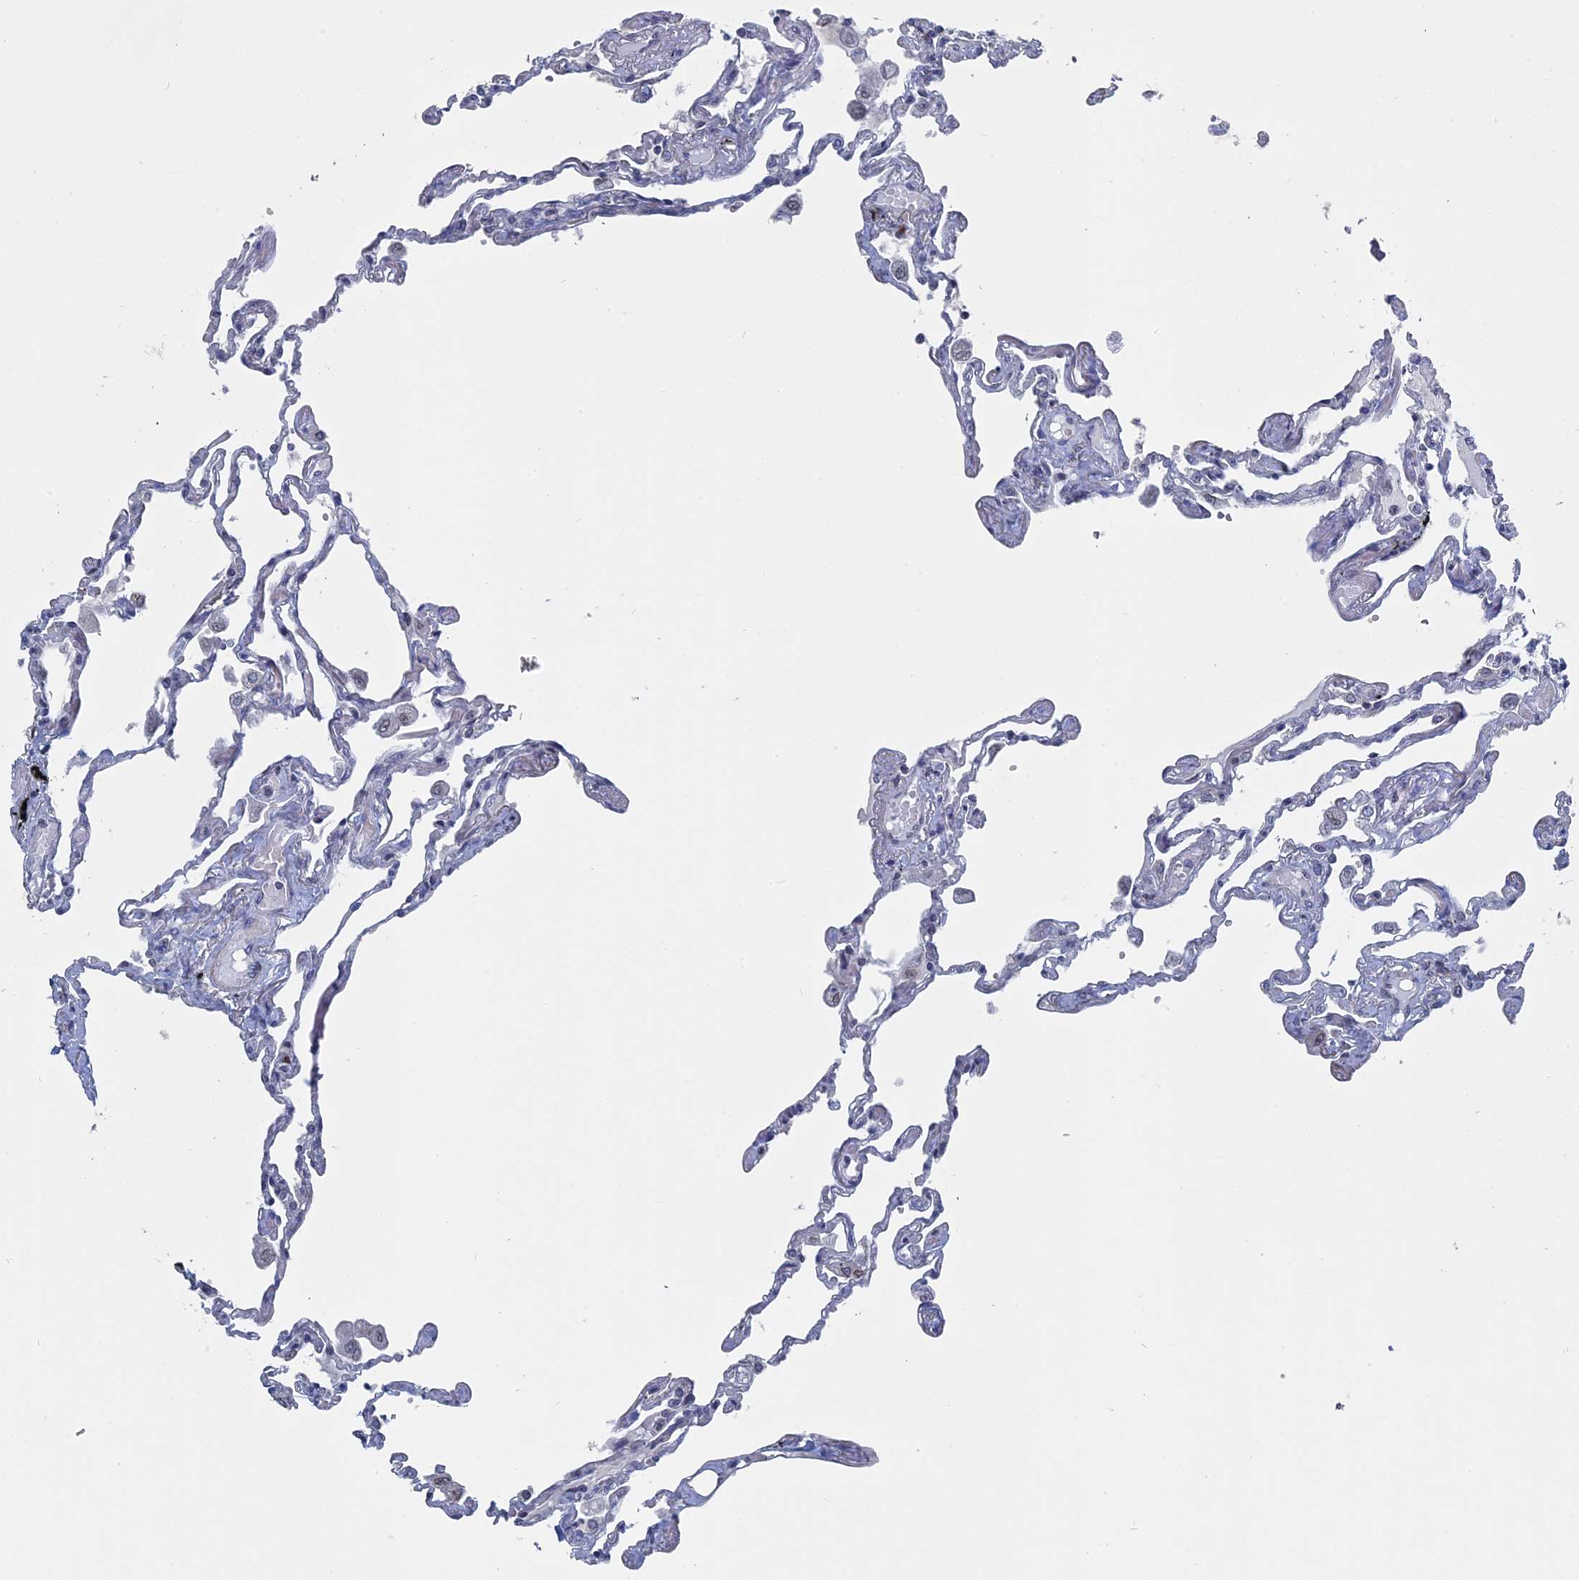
{"staining": {"intensity": "weak", "quantity": "<25%", "location": "nuclear"}, "tissue": "lung", "cell_type": "Alveolar cells", "image_type": "normal", "snomed": [{"axis": "morphology", "description": "Normal tissue, NOS"}, {"axis": "topography", "description": "Lung"}], "caption": "High magnification brightfield microscopy of normal lung stained with DAB (3,3'-diaminobenzidine) (brown) and counterstained with hematoxylin (blue): alveolar cells show no significant staining. (DAB (3,3'-diaminobenzidine) IHC with hematoxylin counter stain).", "gene": "MTRF1", "patient": {"sex": "female", "age": 67}}